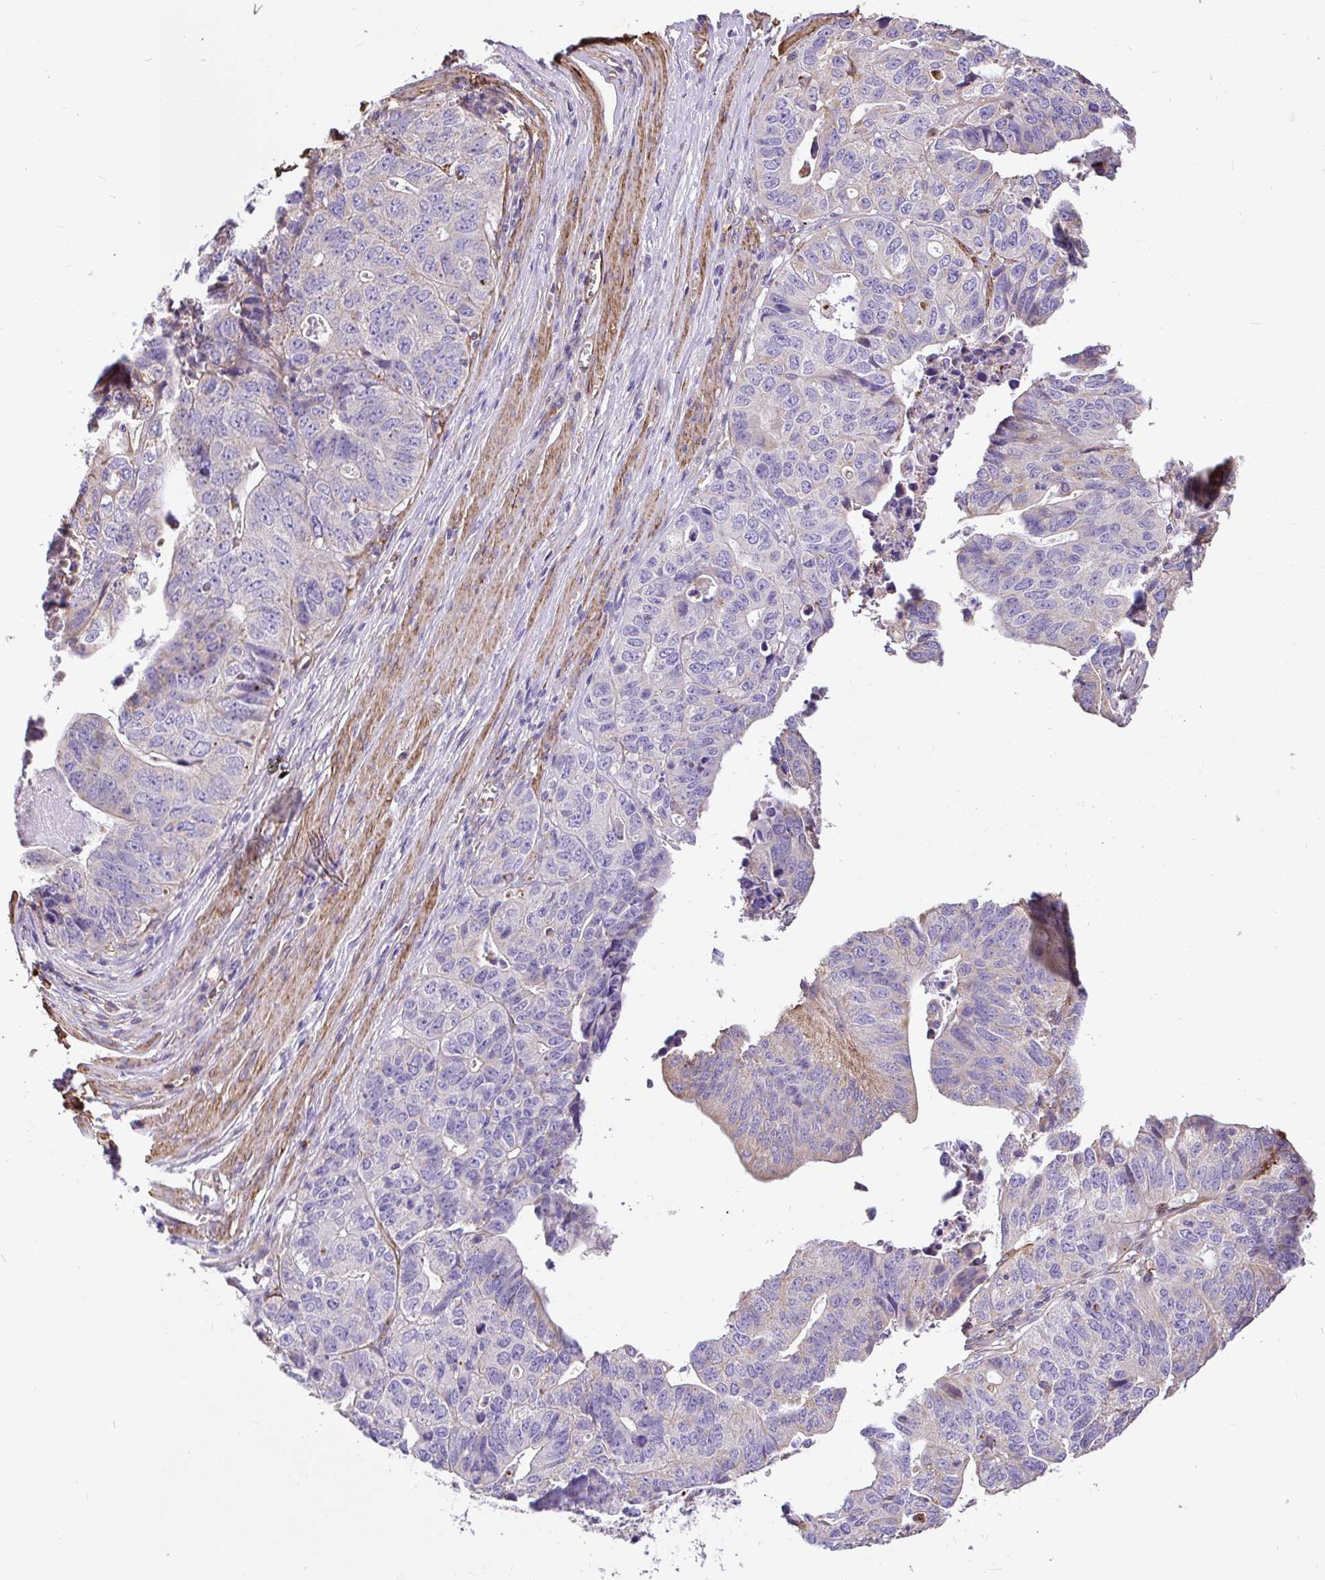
{"staining": {"intensity": "negative", "quantity": "none", "location": "none"}, "tissue": "stomach cancer", "cell_type": "Tumor cells", "image_type": "cancer", "snomed": [{"axis": "morphology", "description": "Adenocarcinoma, NOS"}, {"axis": "topography", "description": "Stomach, upper"}], "caption": "This is an immunohistochemistry (IHC) micrograph of stomach cancer (adenocarcinoma). There is no staining in tumor cells.", "gene": "PTPRK", "patient": {"sex": "female", "age": 67}}